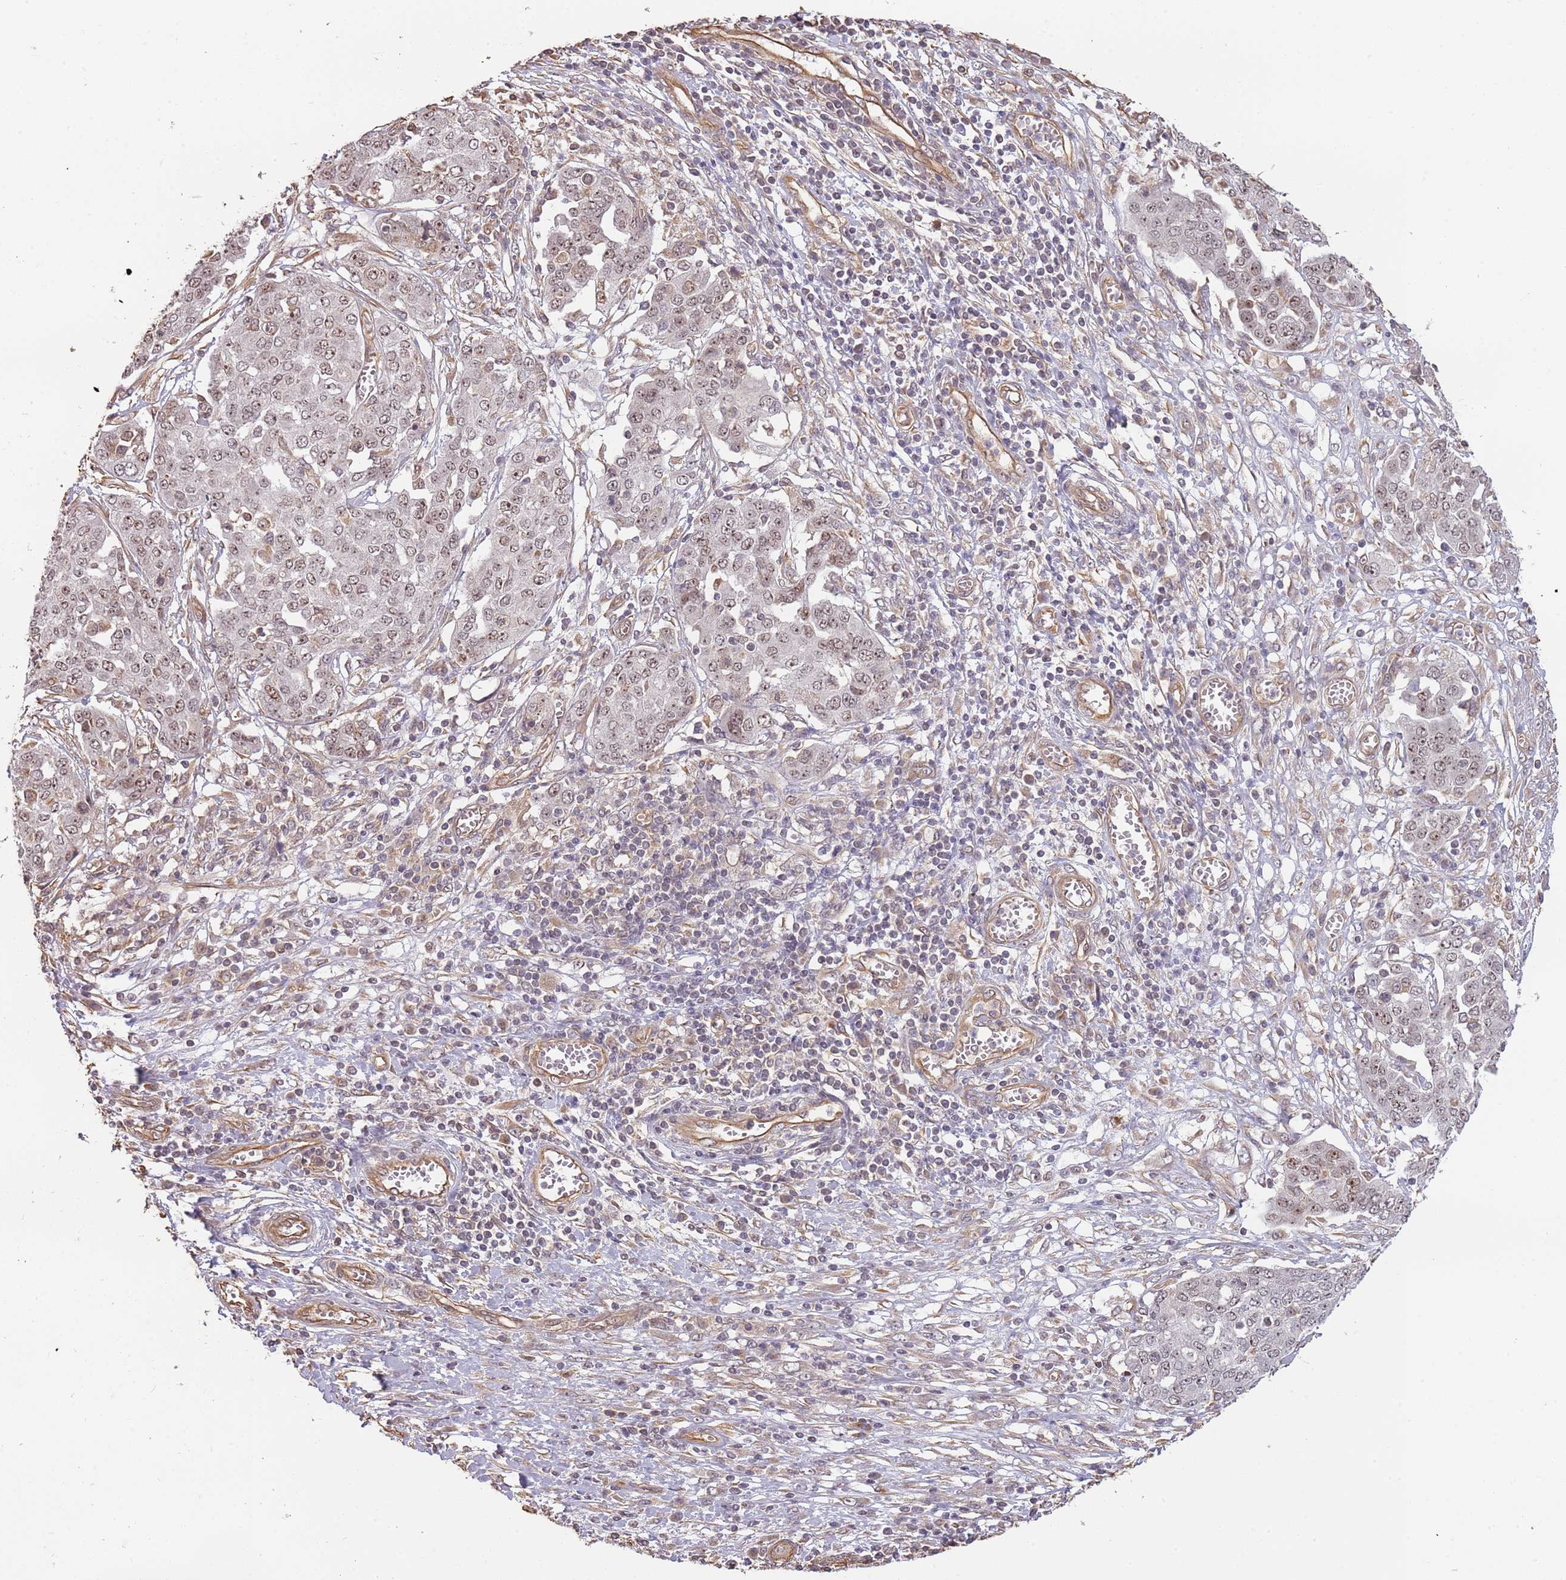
{"staining": {"intensity": "moderate", "quantity": "25%-75%", "location": "nuclear"}, "tissue": "ovarian cancer", "cell_type": "Tumor cells", "image_type": "cancer", "snomed": [{"axis": "morphology", "description": "Cystadenocarcinoma, serous, NOS"}, {"axis": "topography", "description": "Soft tissue"}, {"axis": "topography", "description": "Ovary"}], "caption": "Ovarian cancer (serous cystadenocarcinoma) stained with a protein marker shows moderate staining in tumor cells.", "gene": "SURF2", "patient": {"sex": "female", "age": 57}}